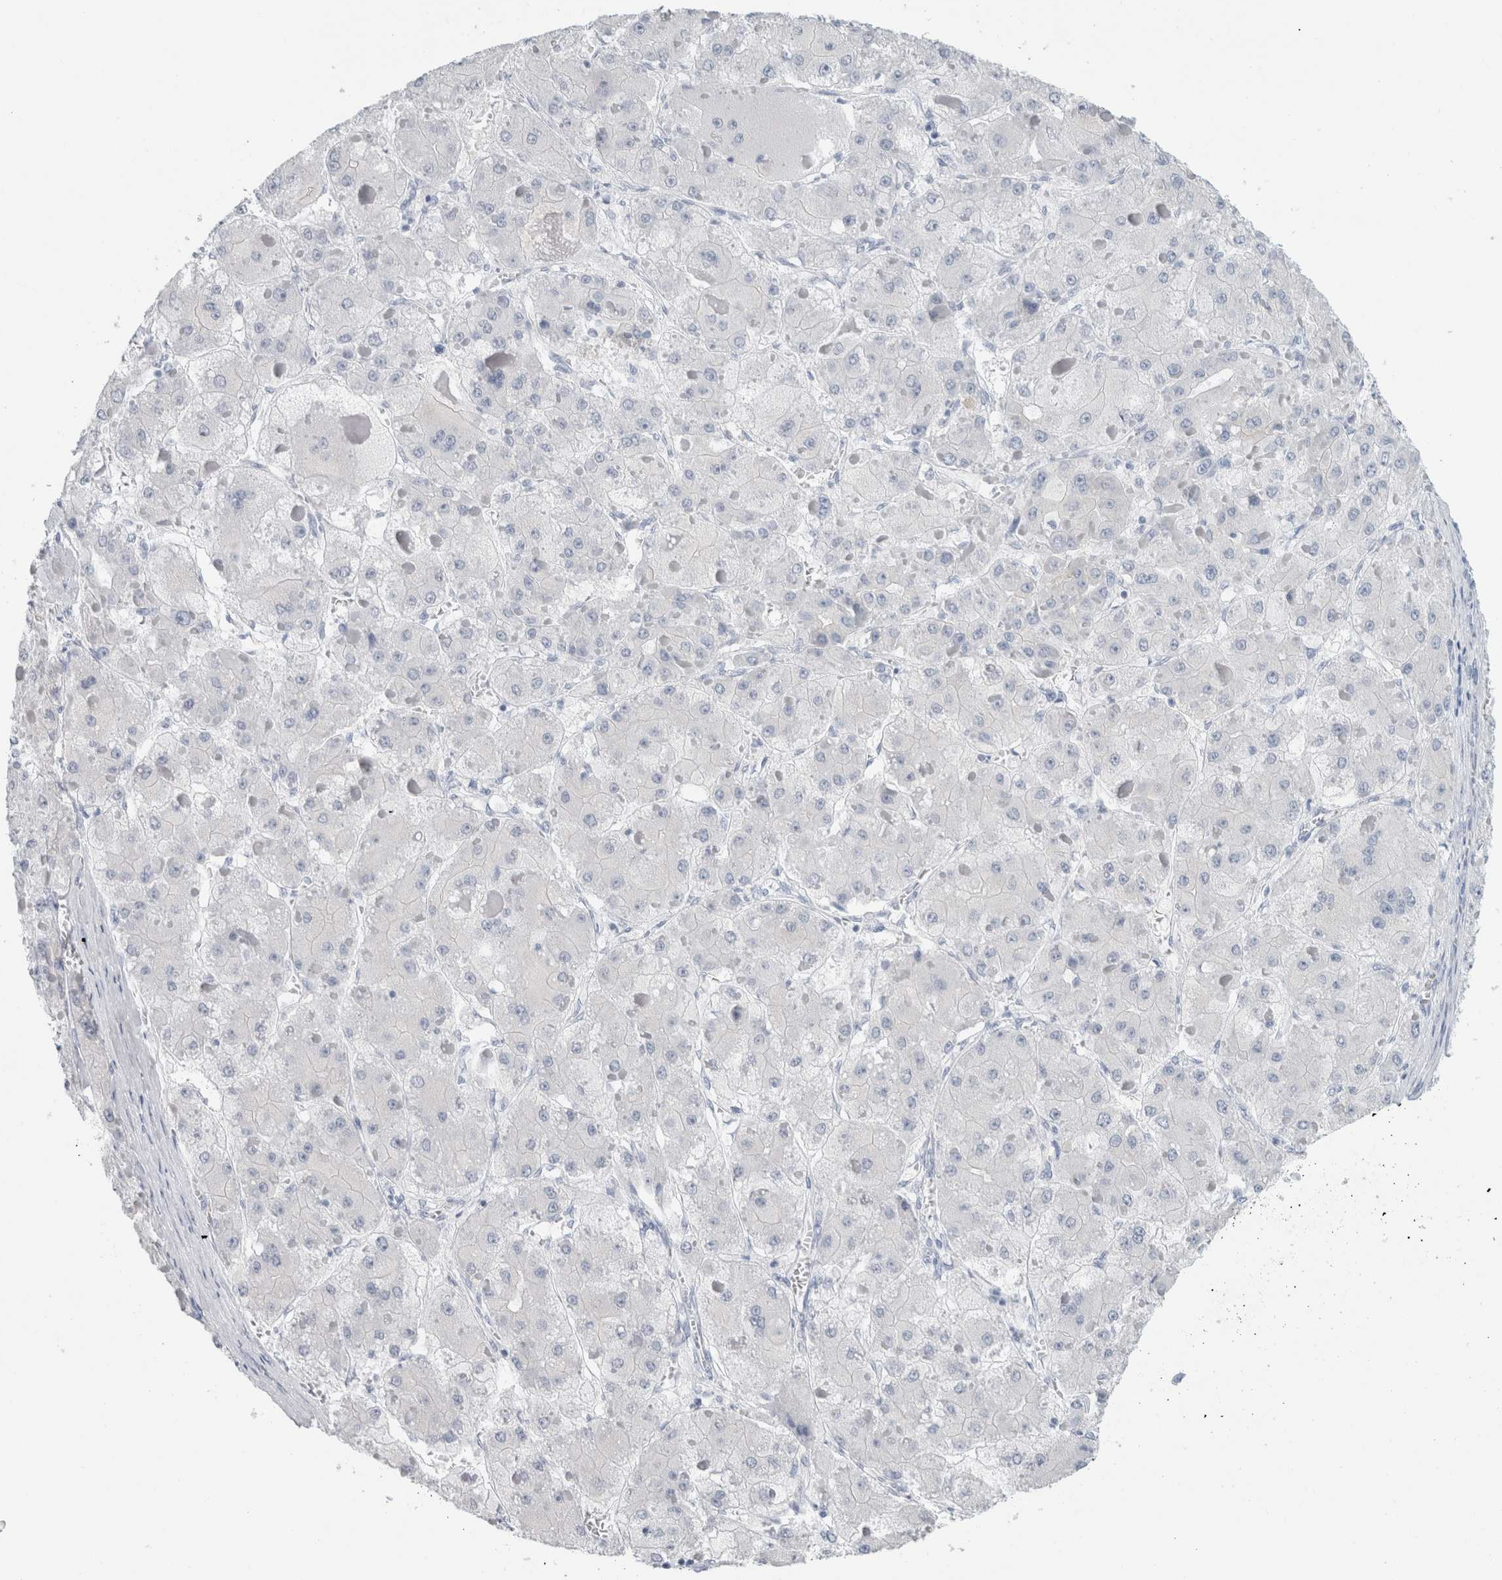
{"staining": {"intensity": "negative", "quantity": "none", "location": "none"}, "tissue": "liver cancer", "cell_type": "Tumor cells", "image_type": "cancer", "snomed": [{"axis": "morphology", "description": "Carcinoma, Hepatocellular, NOS"}, {"axis": "topography", "description": "Liver"}], "caption": "Image shows no protein staining in tumor cells of hepatocellular carcinoma (liver) tissue.", "gene": "RPH3AL", "patient": {"sex": "female", "age": 73}}